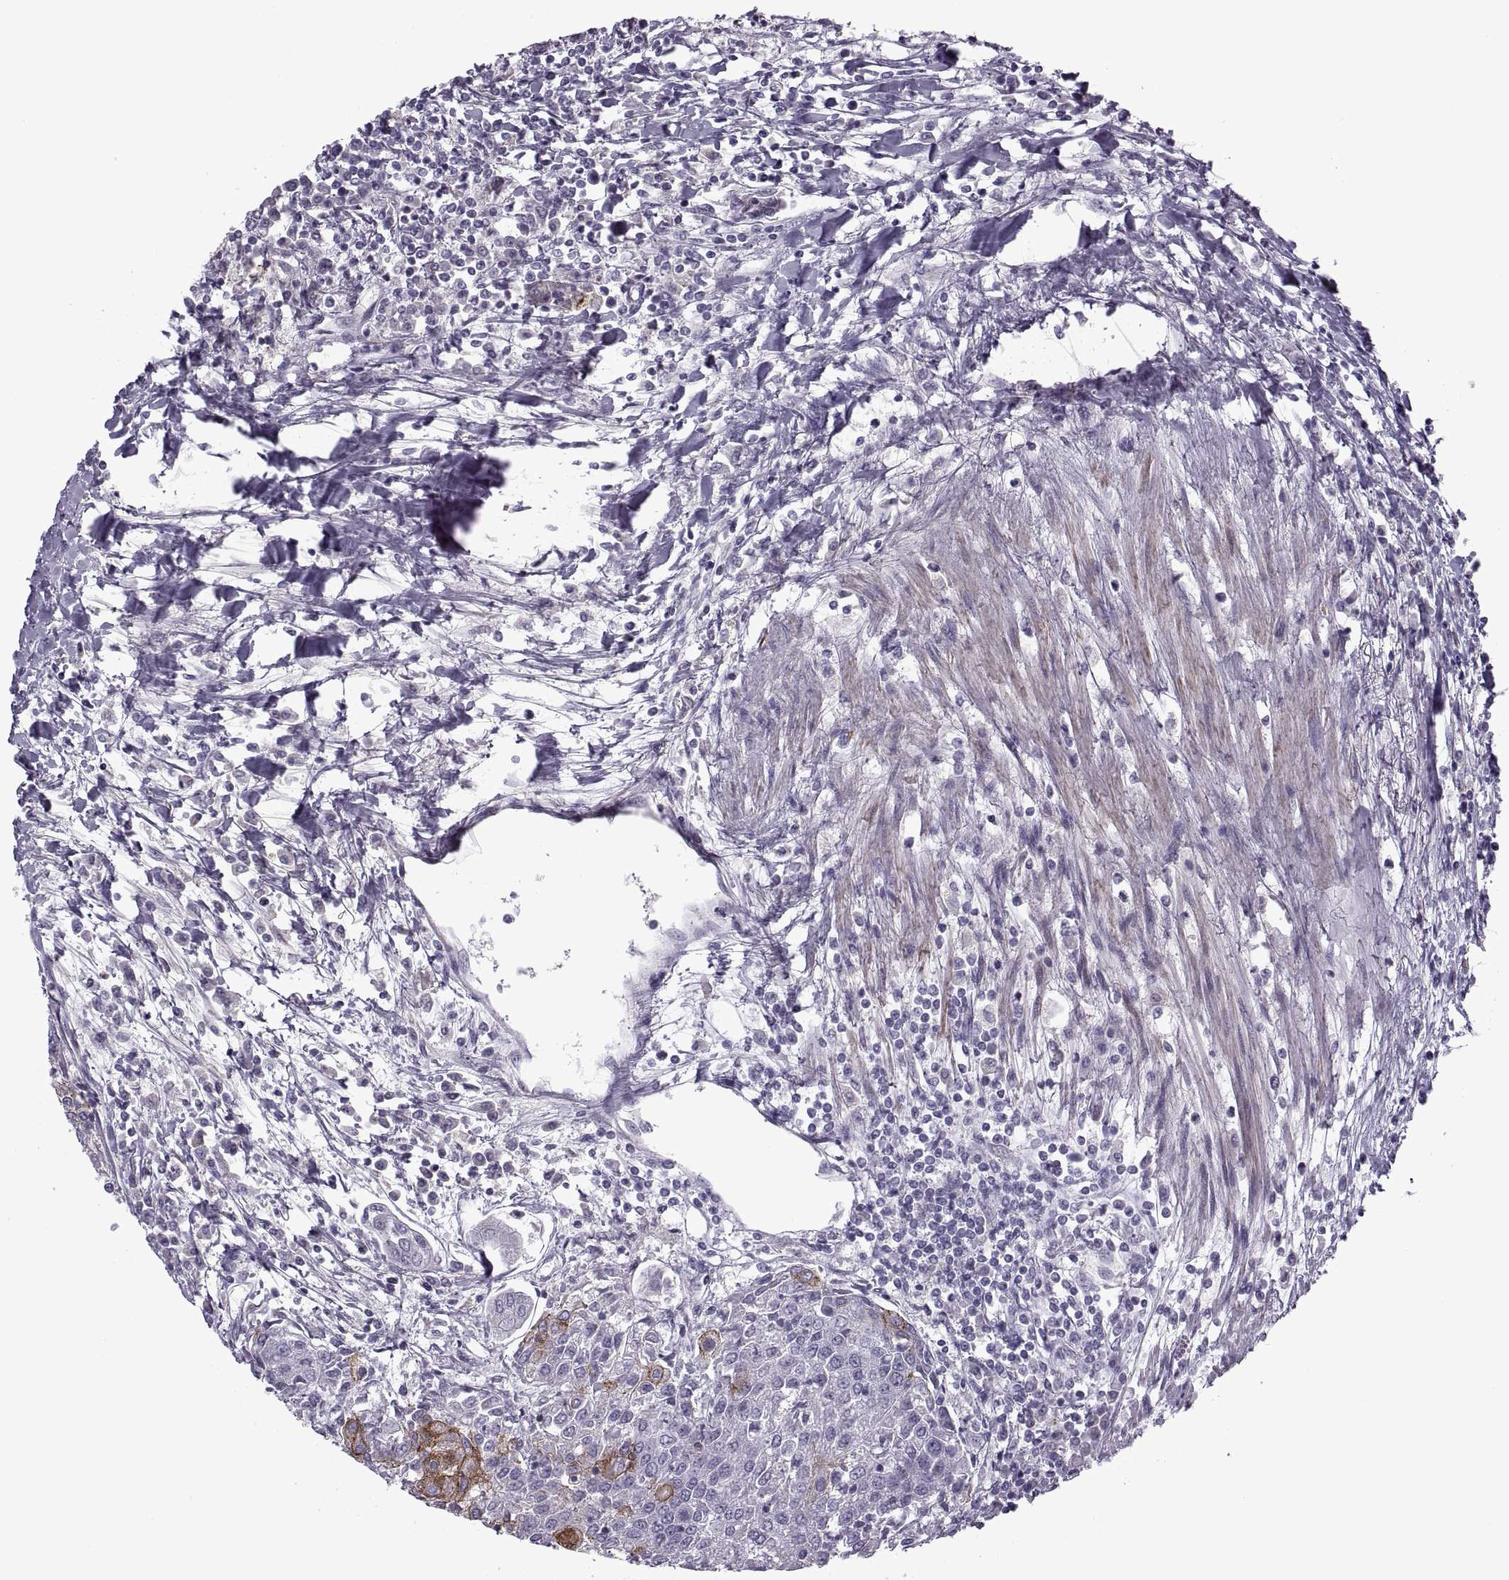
{"staining": {"intensity": "moderate", "quantity": "<25%", "location": "cytoplasmic/membranous"}, "tissue": "urothelial cancer", "cell_type": "Tumor cells", "image_type": "cancer", "snomed": [{"axis": "morphology", "description": "Urothelial carcinoma, High grade"}, {"axis": "topography", "description": "Urinary bladder"}], "caption": "Protein positivity by immunohistochemistry reveals moderate cytoplasmic/membranous staining in approximately <25% of tumor cells in high-grade urothelial carcinoma.", "gene": "RIPK4", "patient": {"sex": "female", "age": 85}}